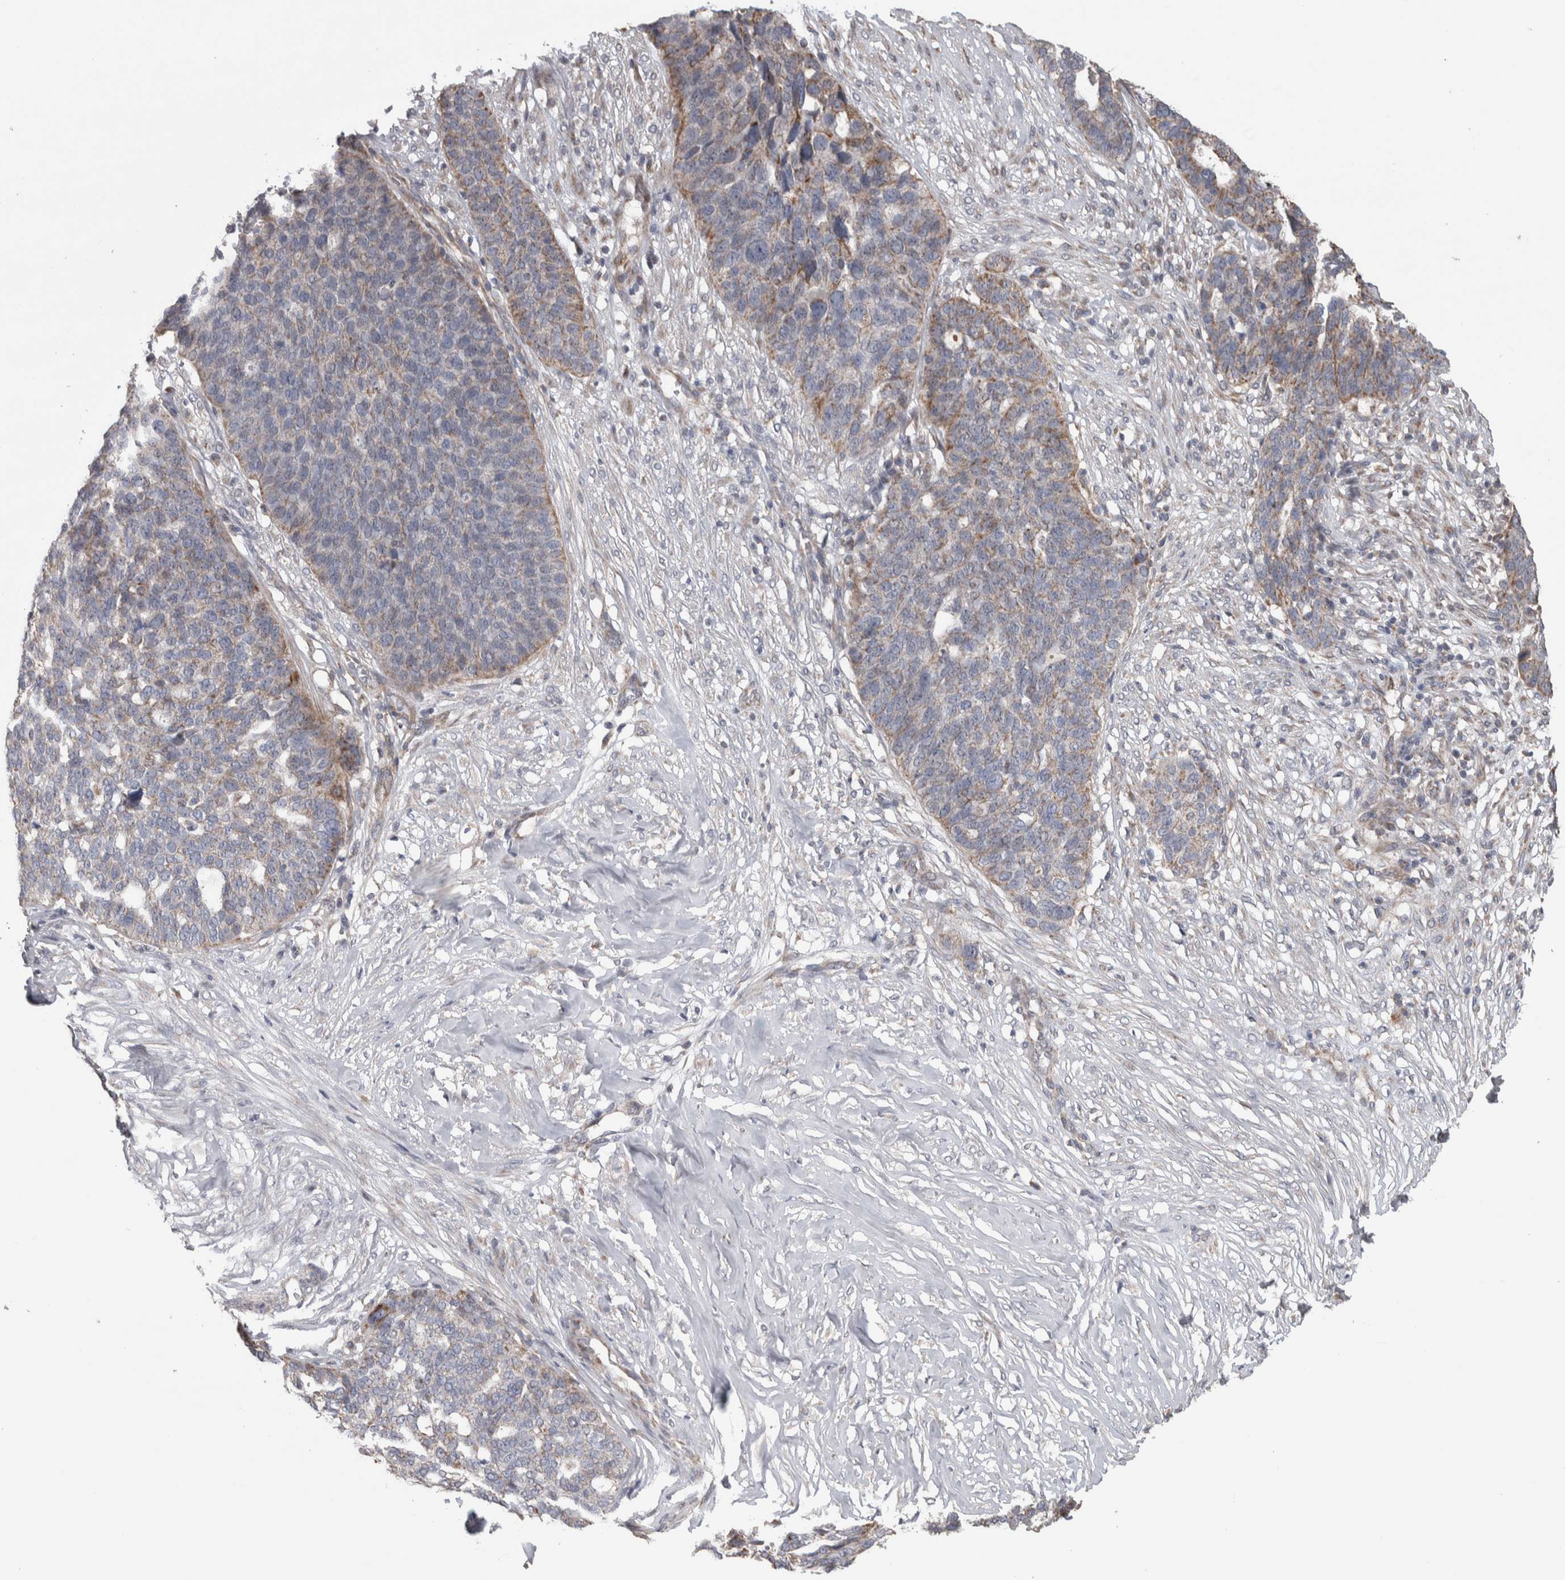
{"staining": {"intensity": "weak", "quantity": "25%-75%", "location": "cytoplasmic/membranous"}, "tissue": "ovarian cancer", "cell_type": "Tumor cells", "image_type": "cancer", "snomed": [{"axis": "morphology", "description": "Cystadenocarcinoma, serous, NOS"}, {"axis": "topography", "description": "Ovary"}], "caption": "This is a photomicrograph of IHC staining of ovarian cancer, which shows weak expression in the cytoplasmic/membranous of tumor cells.", "gene": "SCO1", "patient": {"sex": "female", "age": 59}}